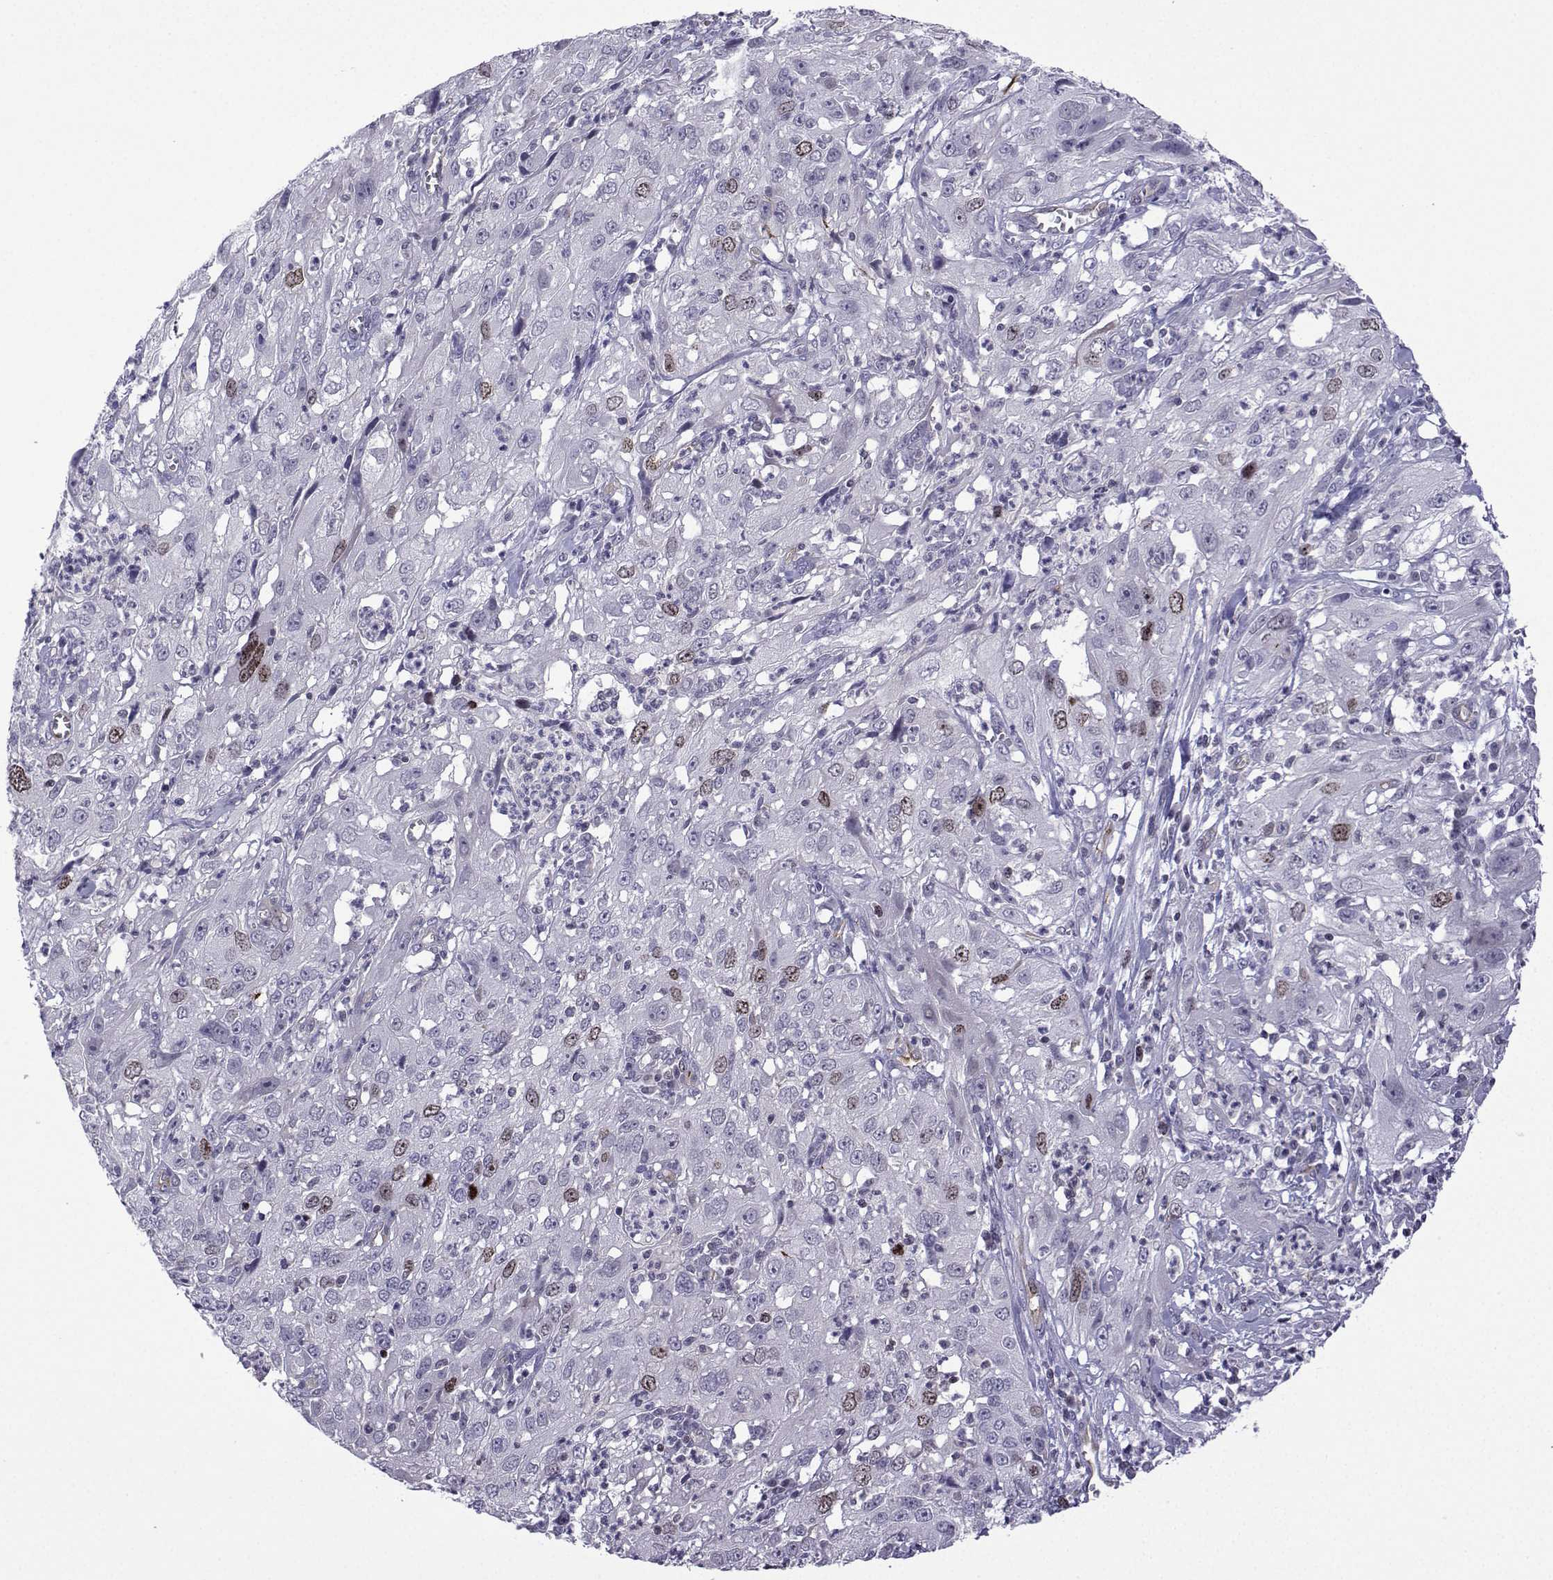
{"staining": {"intensity": "strong", "quantity": "<25%", "location": "cytoplasmic/membranous,nuclear"}, "tissue": "cervical cancer", "cell_type": "Tumor cells", "image_type": "cancer", "snomed": [{"axis": "morphology", "description": "Squamous cell carcinoma, NOS"}, {"axis": "topography", "description": "Cervix"}], "caption": "IHC of cervical squamous cell carcinoma reveals medium levels of strong cytoplasmic/membranous and nuclear staining in about <25% of tumor cells.", "gene": "INCENP", "patient": {"sex": "female", "age": 32}}